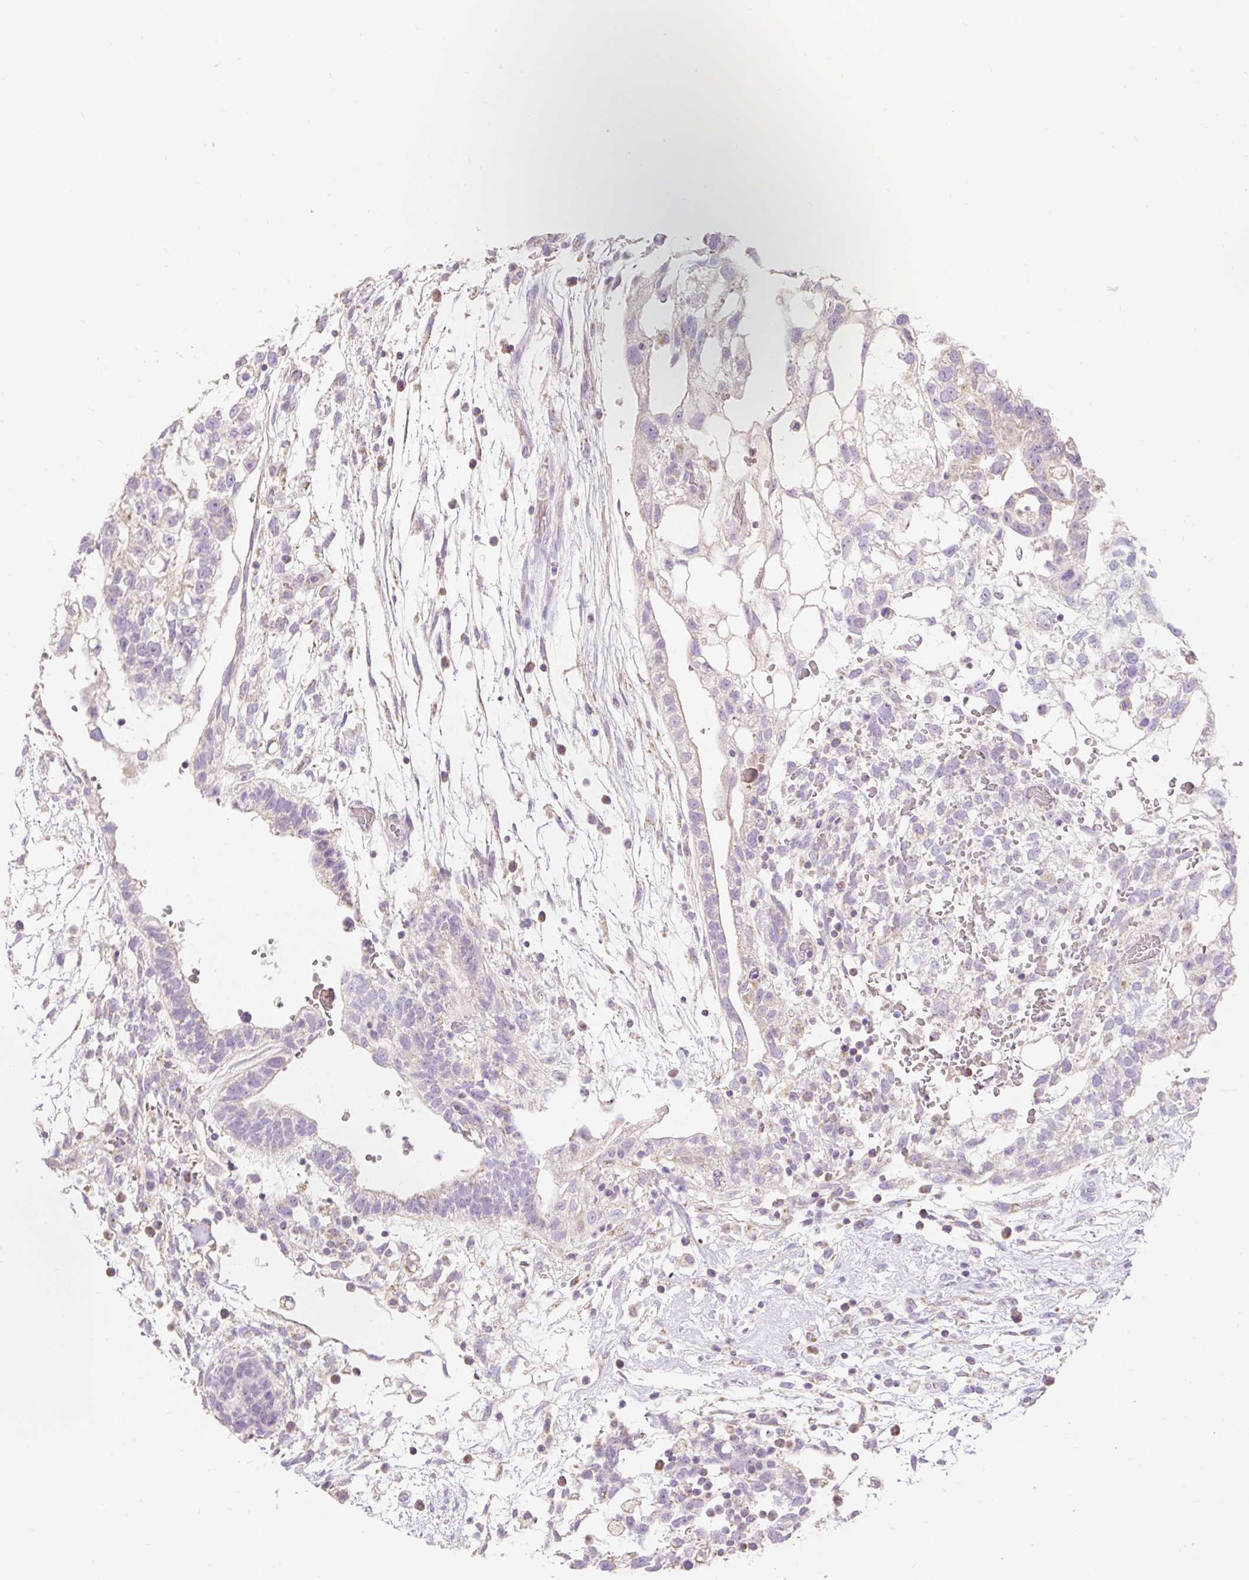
{"staining": {"intensity": "negative", "quantity": "none", "location": "none"}, "tissue": "testis cancer", "cell_type": "Tumor cells", "image_type": "cancer", "snomed": [{"axis": "morphology", "description": "Carcinoma, Embryonal, NOS"}, {"axis": "topography", "description": "Testis"}], "caption": "Testis embryonal carcinoma stained for a protein using immunohistochemistry exhibits no expression tumor cells.", "gene": "PMAIP1", "patient": {"sex": "male", "age": 32}}